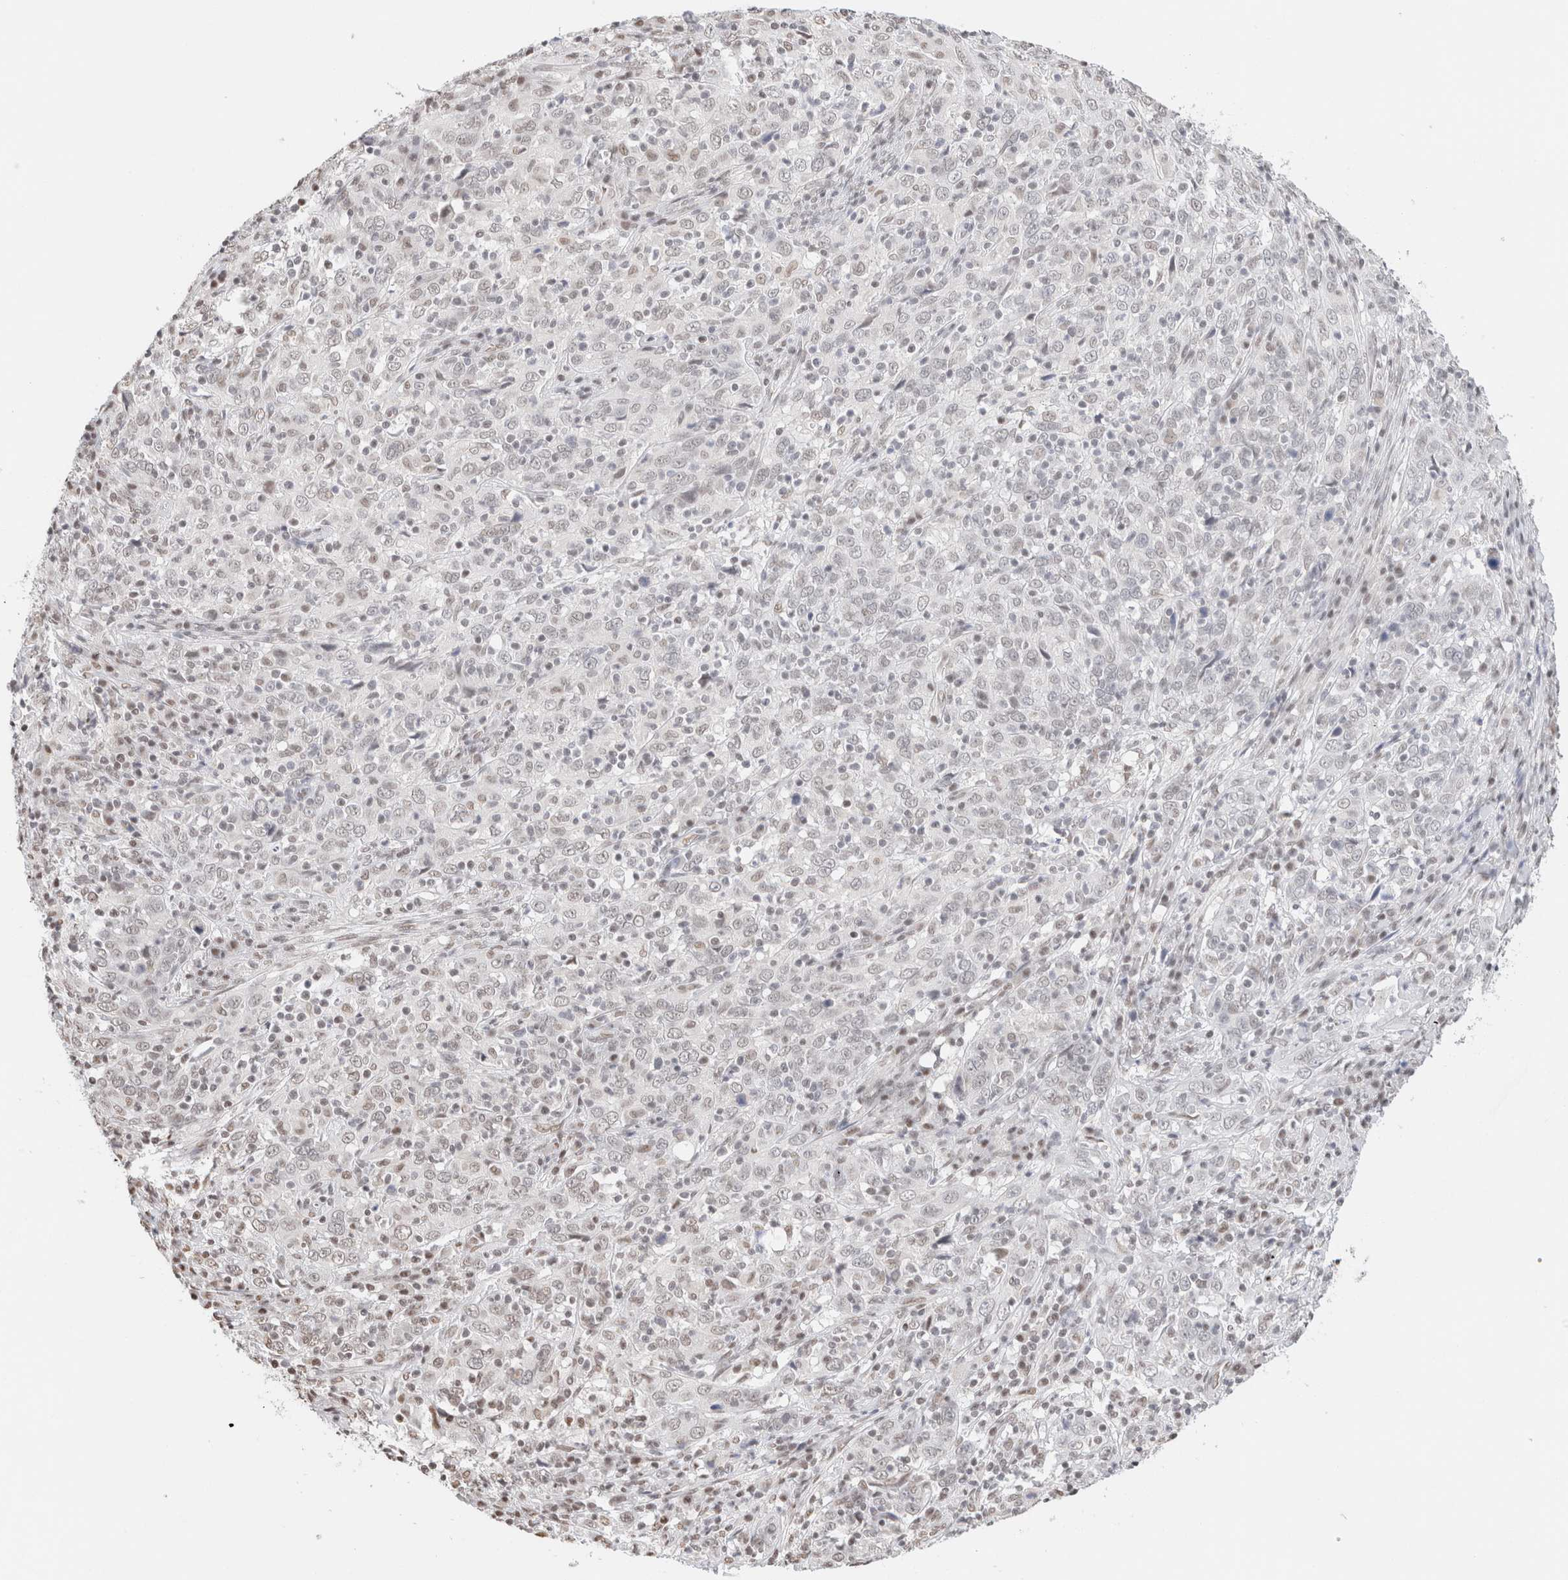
{"staining": {"intensity": "weak", "quantity": "<25%", "location": "nuclear"}, "tissue": "cervical cancer", "cell_type": "Tumor cells", "image_type": "cancer", "snomed": [{"axis": "morphology", "description": "Squamous cell carcinoma, NOS"}, {"axis": "topography", "description": "Cervix"}], "caption": "There is no significant positivity in tumor cells of cervical cancer.", "gene": "SUPT3H", "patient": {"sex": "female", "age": 46}}